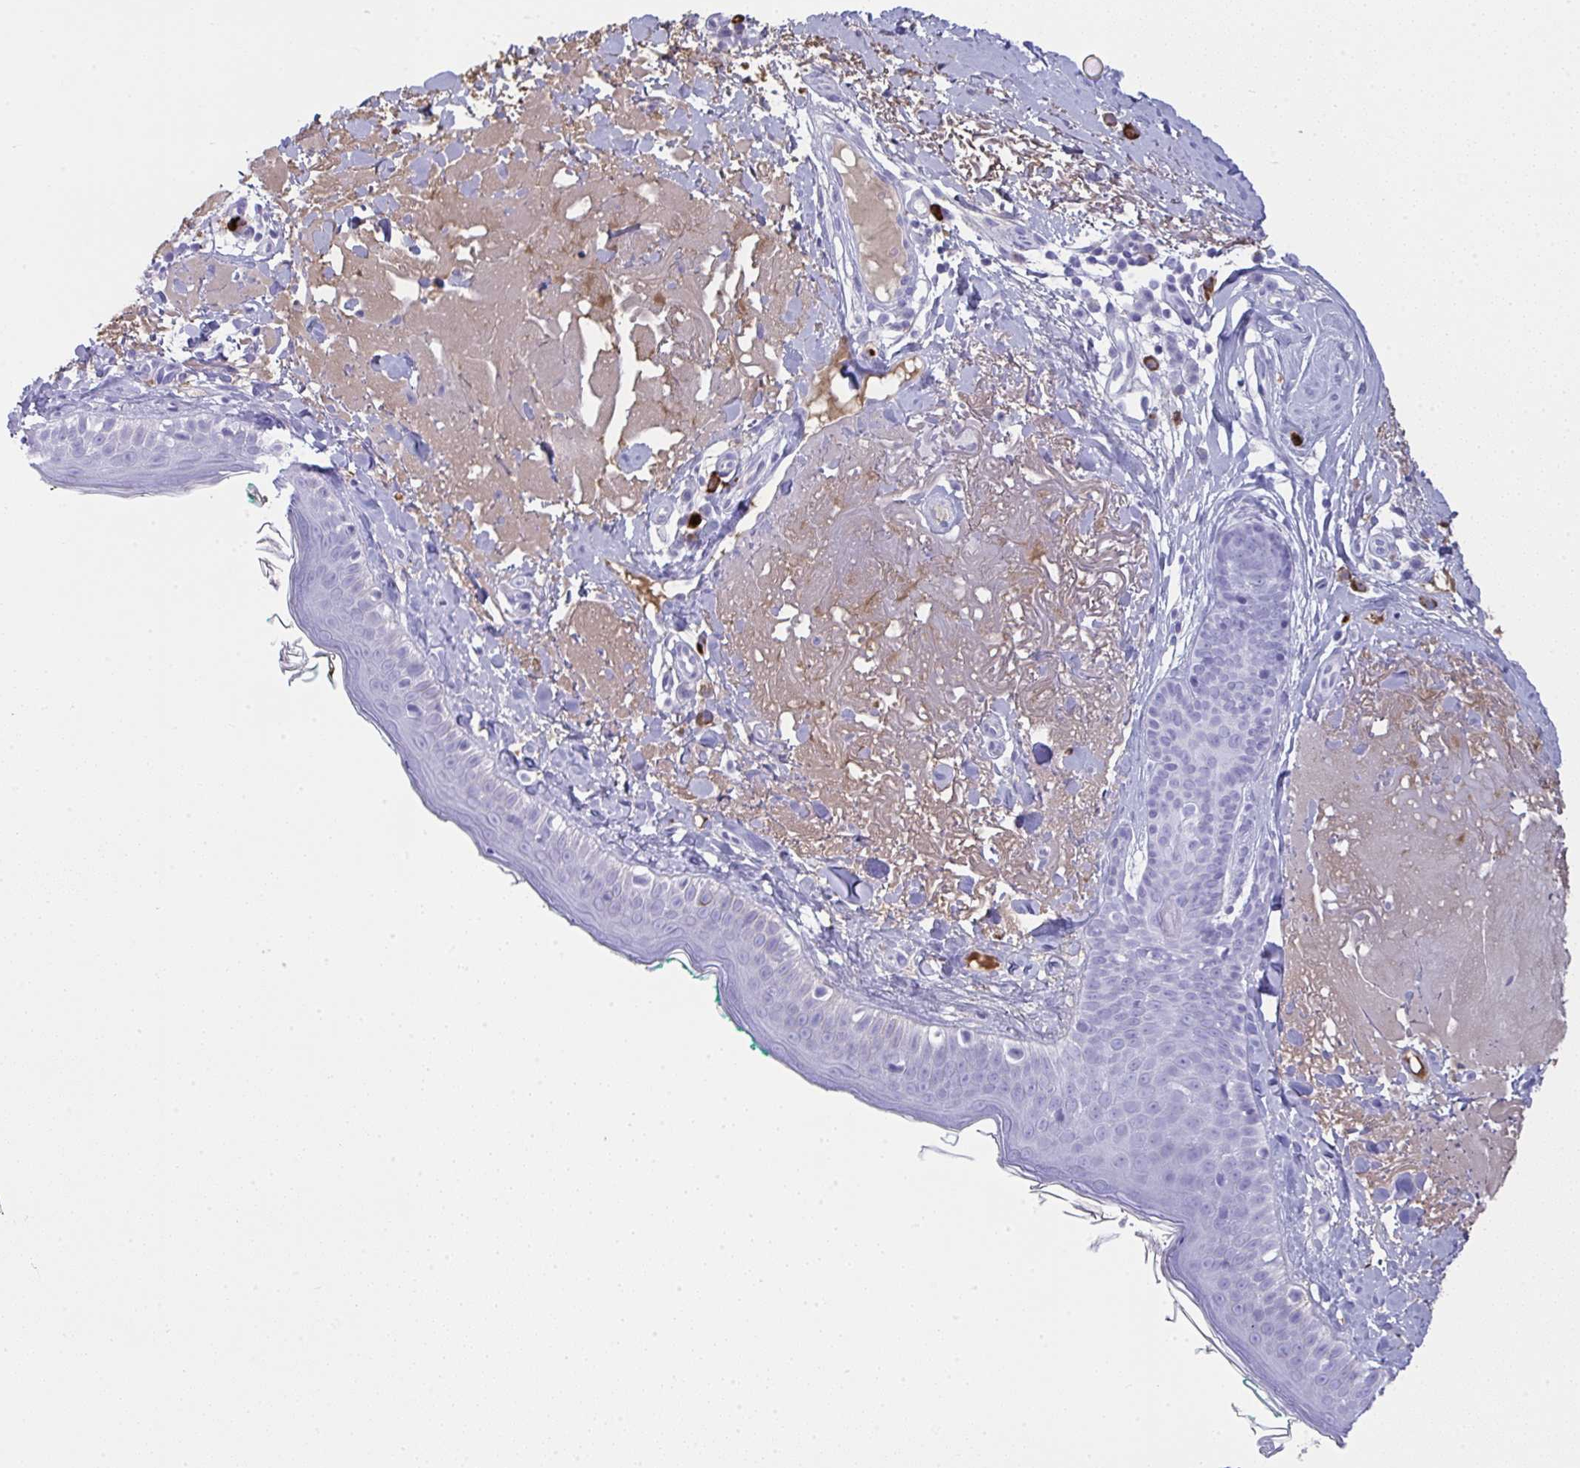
{"staining": {"intensity": "negative", "quantity": "none", "location": "none"}, "tissue": "skin", "cell_type": "Fibroblasts", "image_type": "normal", "snomed": [{"axis": "morphology", "description": "Normal tissue, NOS"}, {"axis": "topography", "description": "Skin"}], "caption": "Immunohistochemistry image of unremarkable skin: skin stained with DAB reveals no significant protein positivity in fibroblasts.", "gene": "JCHAIN", "patient": {"sex": "male", "age": 73}}